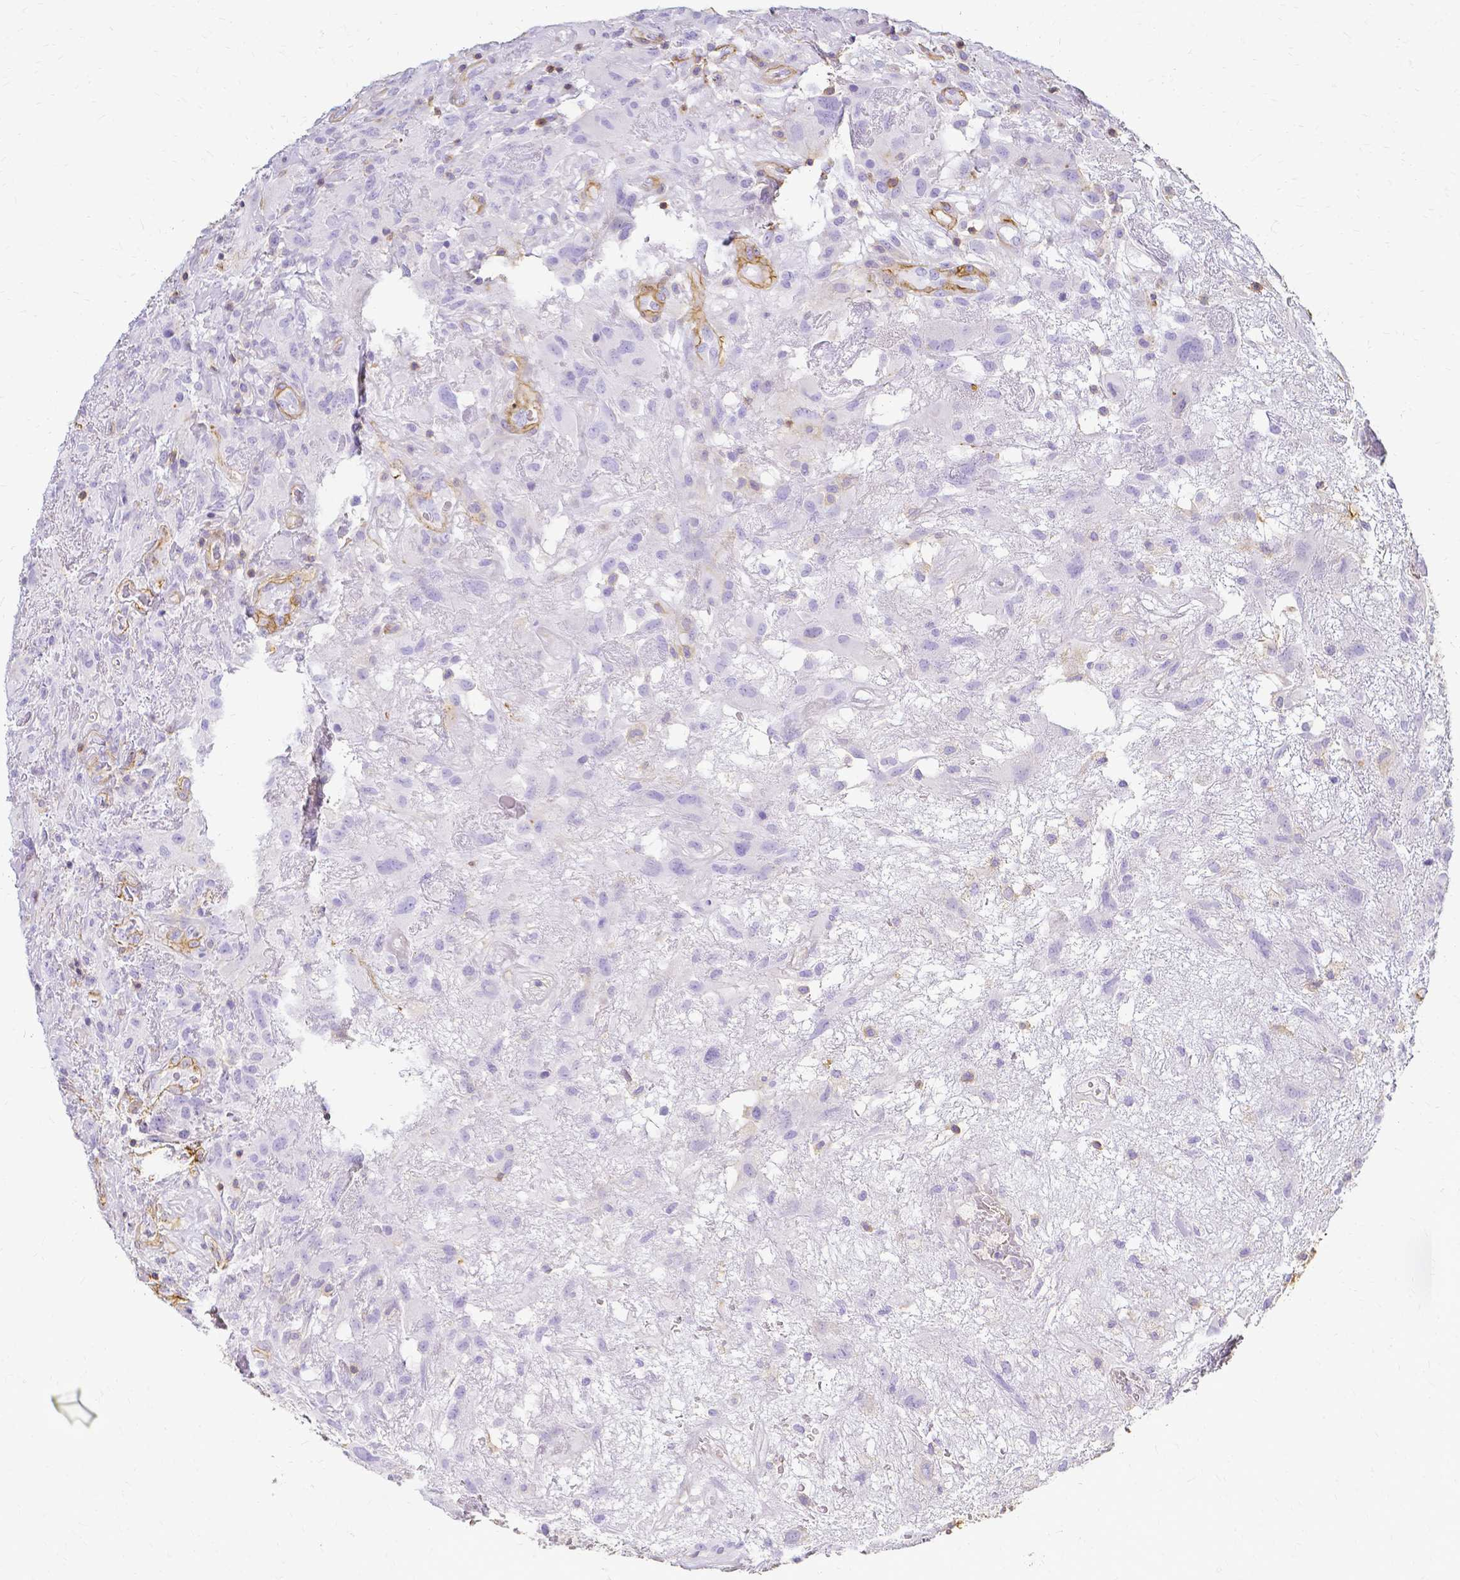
{"staining": {"intensity": "negative", "quantity": "none", "location": "none"}, "tissue": "glioma", "cell_type": "Tumor cells", "image_type": "cancer", "snomed": [{"axis": "morphology", "description": "Glioma, malignant, High grade"}, {"axis": "topography", "description": "Brain"}], "caption": "Human glioma stained for a protein using immunohistochemistry demonstrates no positivity in tumor cells.", "gene": "HSPA12A", "patient": {"sex": "male", "age": 46}}